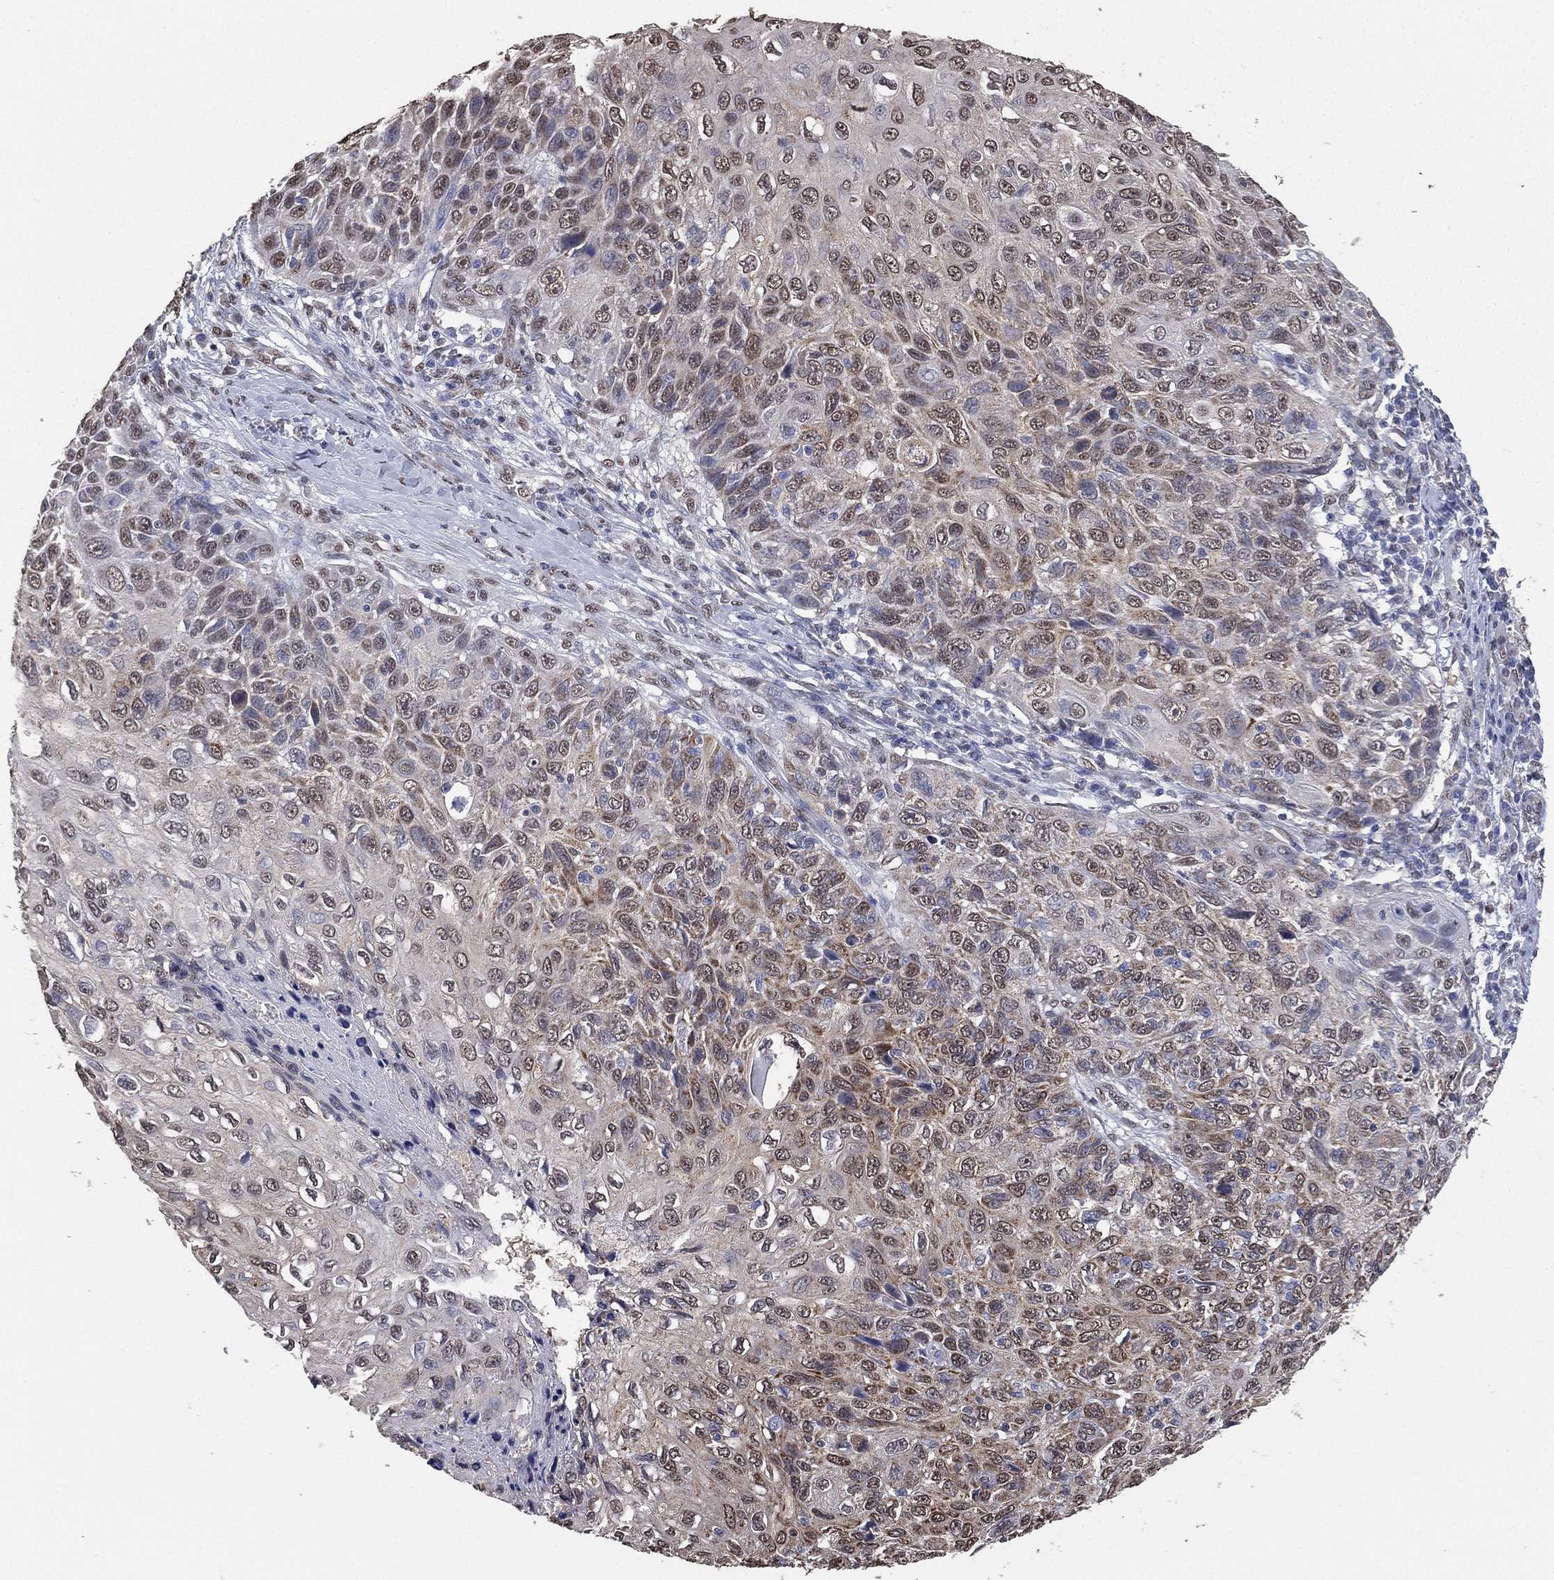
{"staining": {"intensity": "weak", "quantity": "<25%", "location": "cytoplasmic/membranous"}, "tissue": "skin cancer", "cell_type": "Tumor cells", "image_type": "cancer", "snomed": [{"axis": "morphology", "description": "Squamous cell carcinoma, NOS"}, {"axis": "topography", "description": "Skin"}], "caption": "A histopathology image of skin cancer stained for a protein exhibits no brown staining in tumor cells.", "gene": "ALDH7A1", "patient": {"sex": "male", "age": 92}}